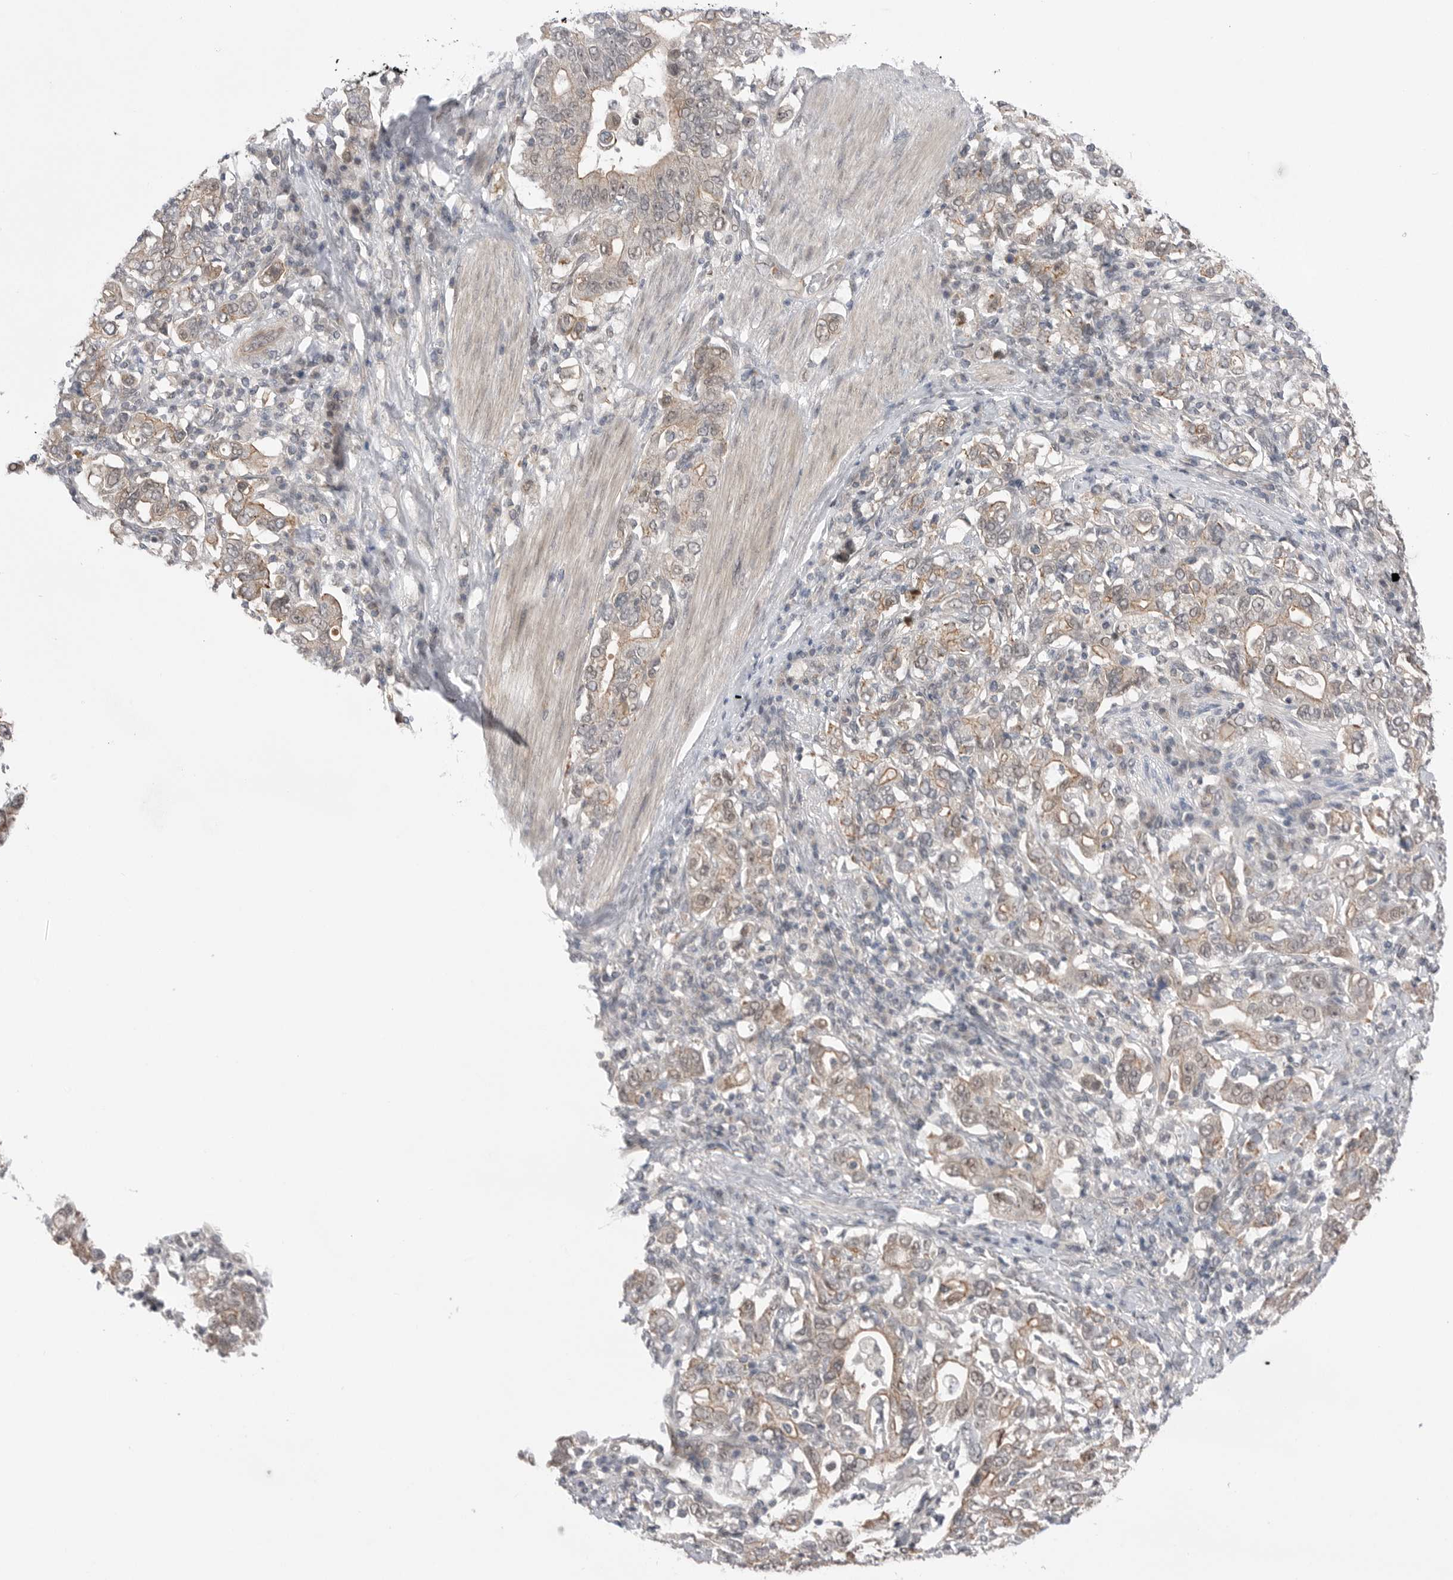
{"staining": {"intensity": "weak", "quantity": "25%-75%", "location": "cytoplasmic/membranous"}, "tissue": "stomach cancer", "cell_type": "Tumor cells", "image_type": "cancer", "snomed": [{"axis": "morphology", "description": "Adenocarcinoma, NOS"}, {"axis": "topography", "description": "Stomach, upper"}], "caption": "Adenocarcinoma (stomach) tissue shows weak cytoplasmic/membranous staining in approximately 25%-75% of tumor cells, visualized by immunohistochemistry.", "gene": "NTAQ1", "patient": {"sex": "male", "age": 62}}